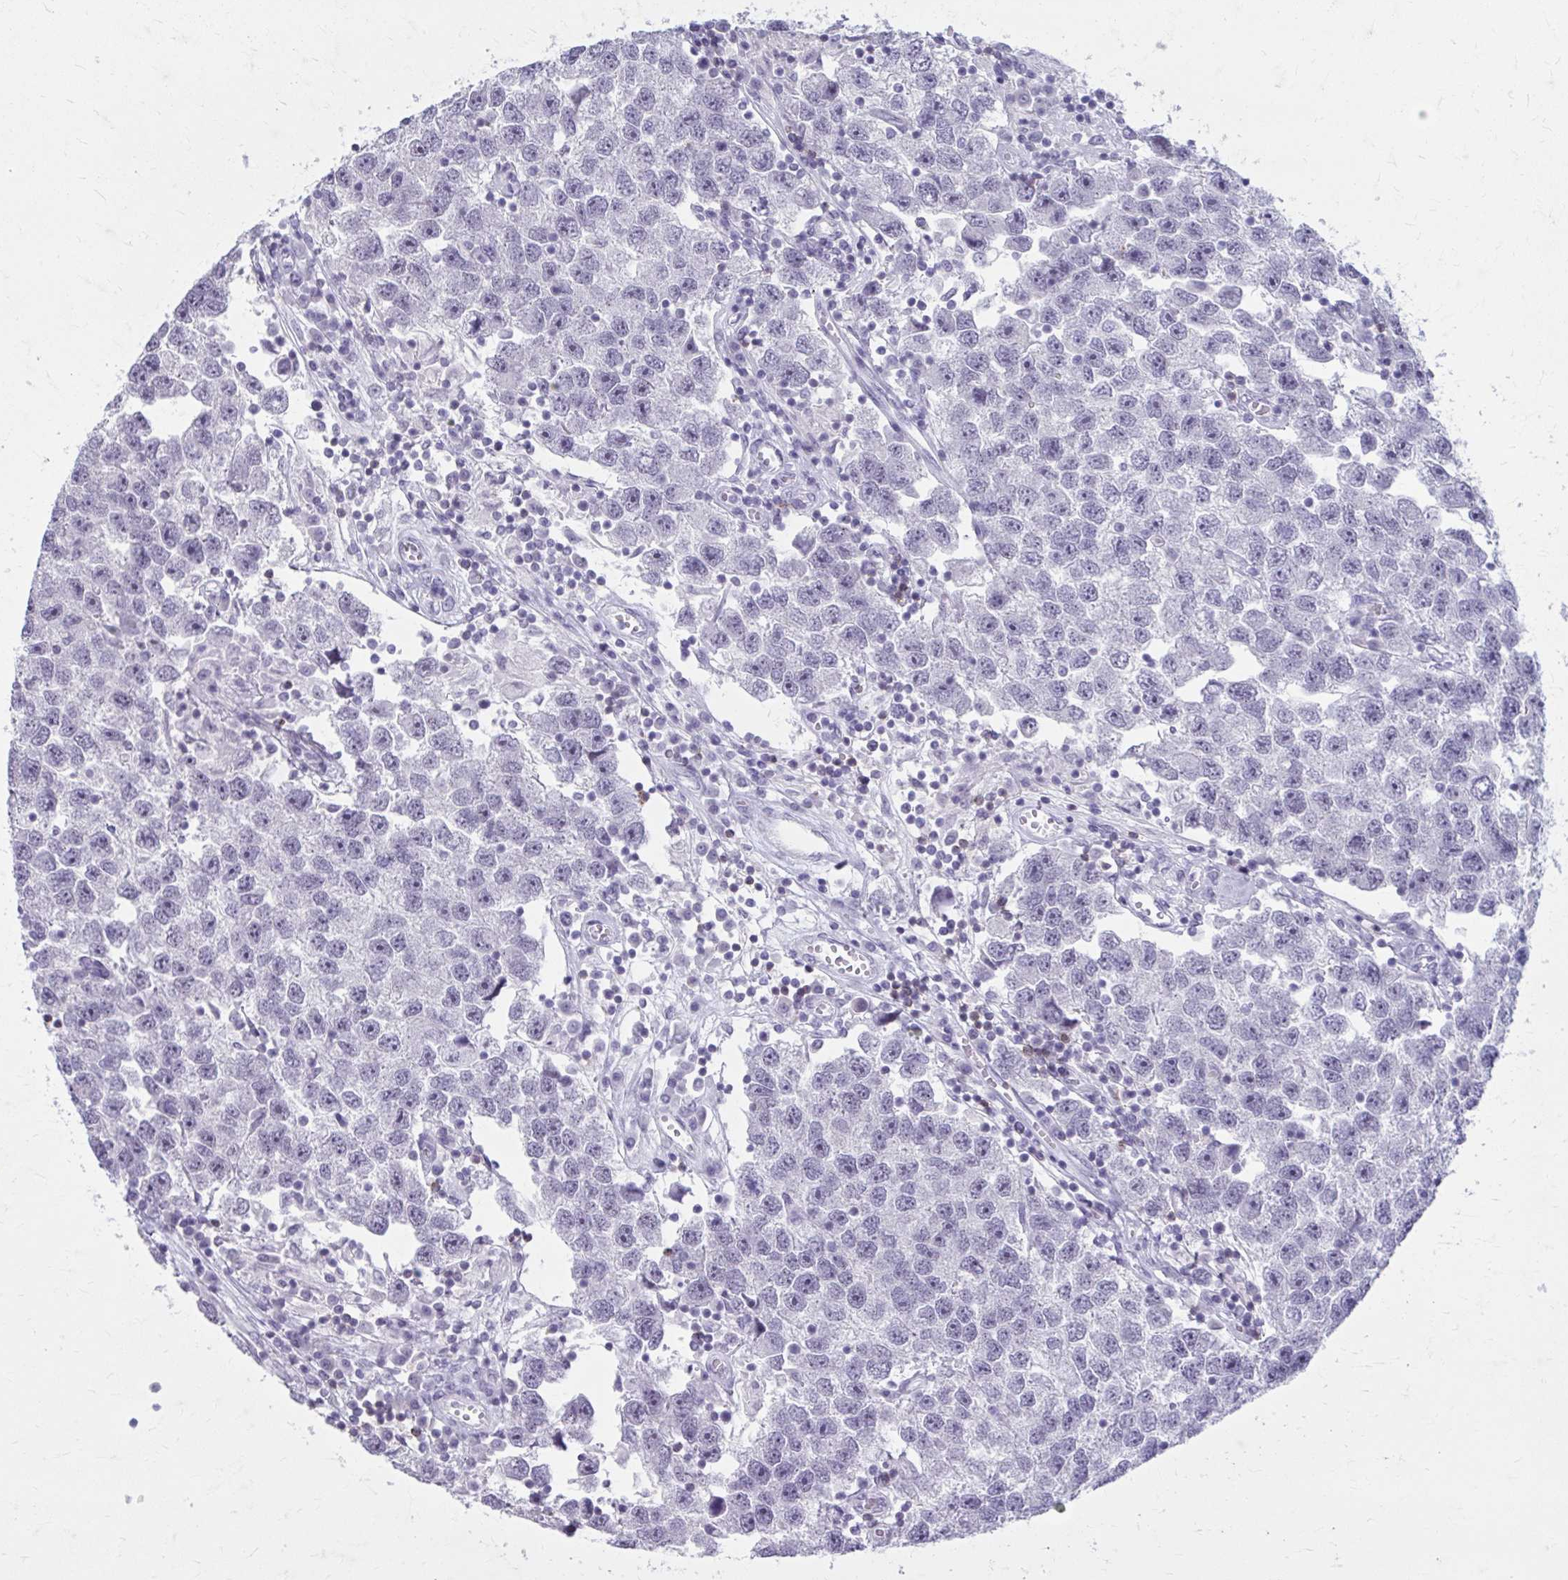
{"staining": {"intensity": "negative", "quantity": "none", "location": "none"}, "tissue": "testis cancer", "cell_type": "Tumor cells", "image_type": "cancer", "snomed": [{"axis": "morphology", "description": "Seminoma, NOS"}, {"axis": "topography", "description": "Testis"}], "caption": "Micrograph shows no significant protein expression in tumor cells of seminoma (testis). (DAB immunohistochemistry, high magnification).", "gene": "OR4B1", "patient": {"sex": "male", "age": 26}}